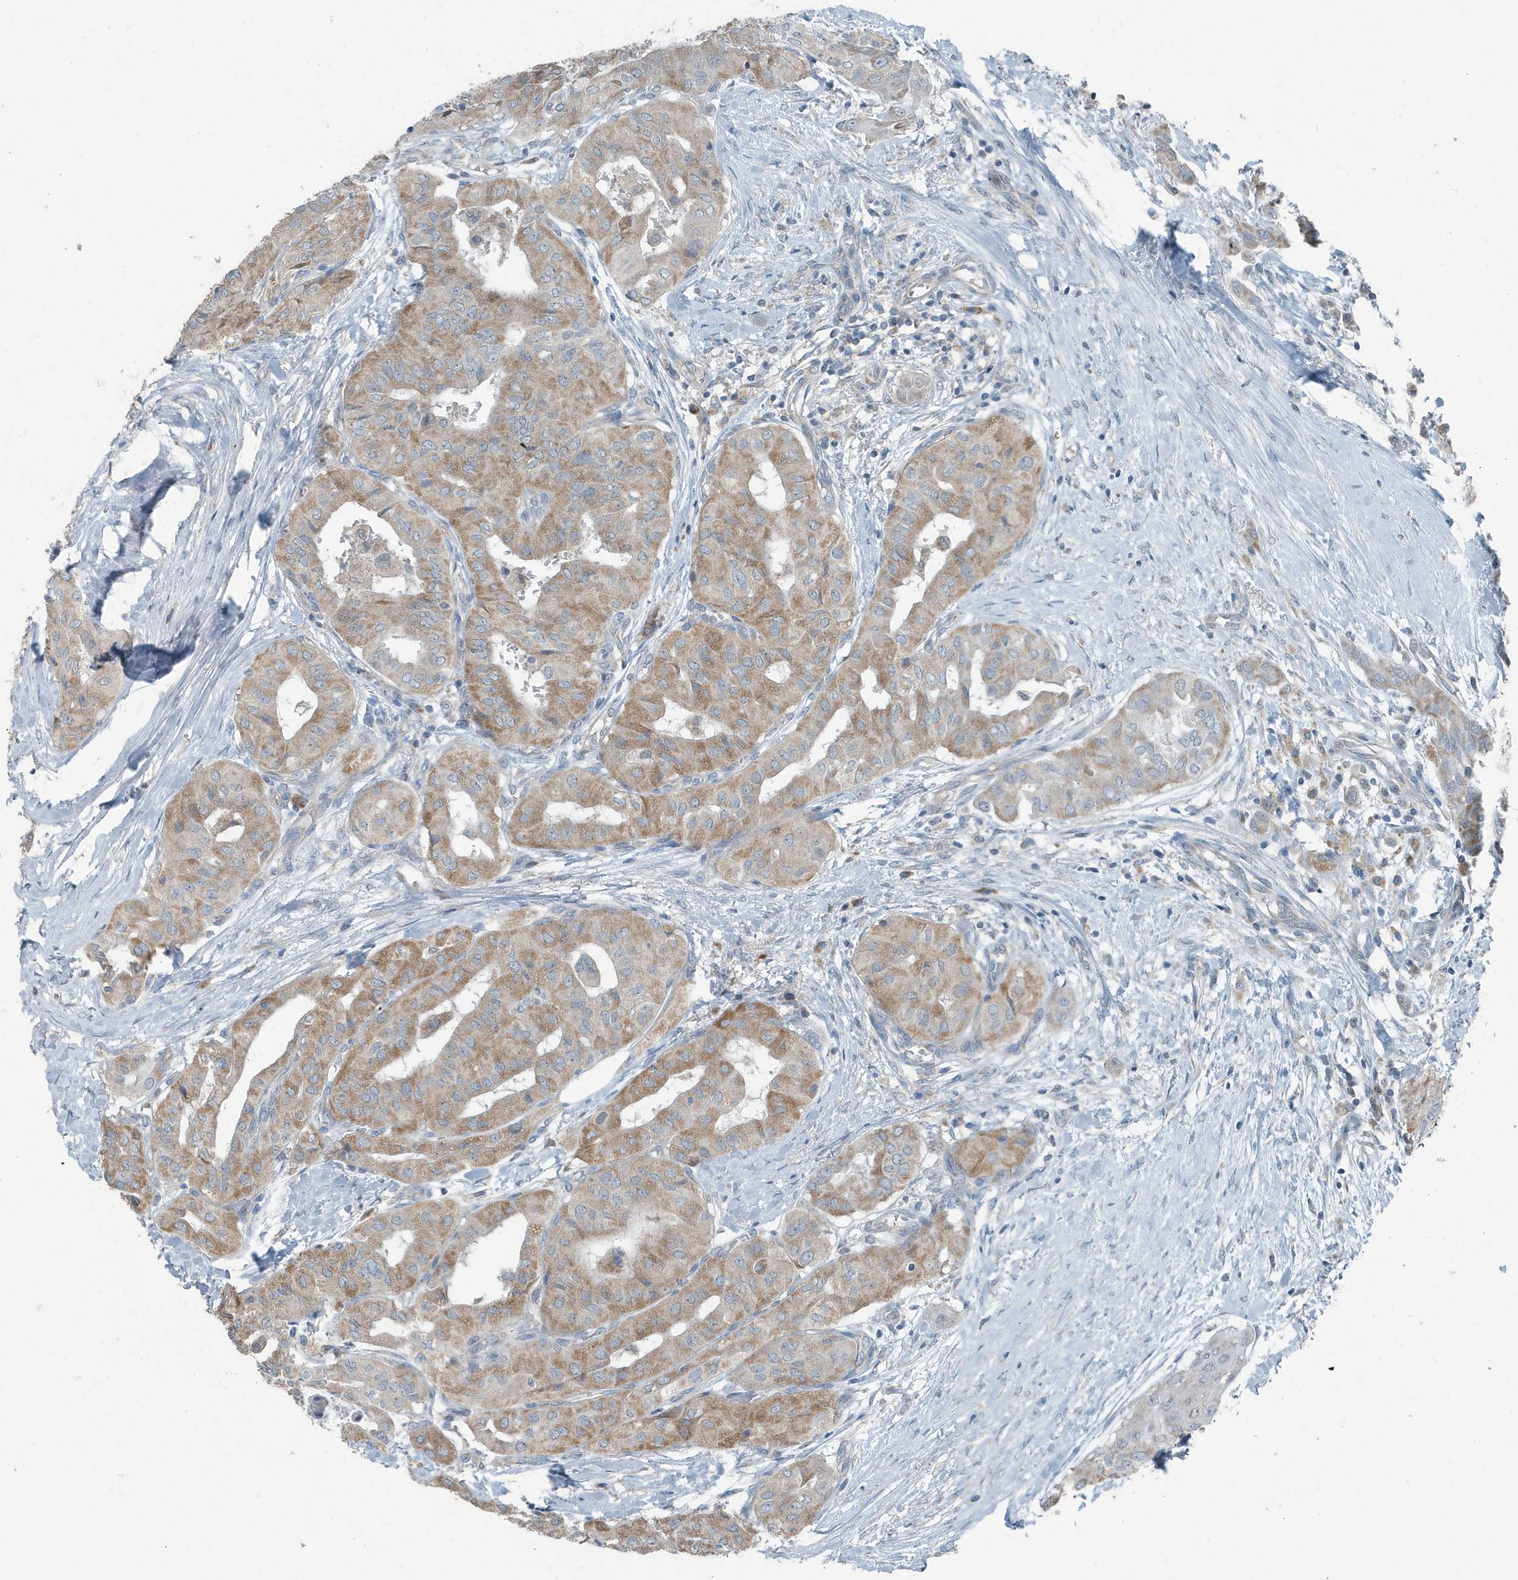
{"staining": {"intensity": "moderate", "quantity": ">75%", "location": "cytoplasmic/membranous"}, "tissue": "thyroid cancer", "cell_type": "Tumor cells", "image_type": "cancer", "snomed": [{"axis": "morphology", "description": "Papillary adenocarcinoma, NOS"}, {"axis": "topography", "description": "Thyroid gland"}], "caption": "Thyroid papillary adenocarcinoma tissue displays moderate cytoplasmic/membranous expression in approximately >75% of tumor cells, visualized by immunohistochemistry.", "gene": "MT-CYB", "patient": {"sex": "female", "age": 59}}